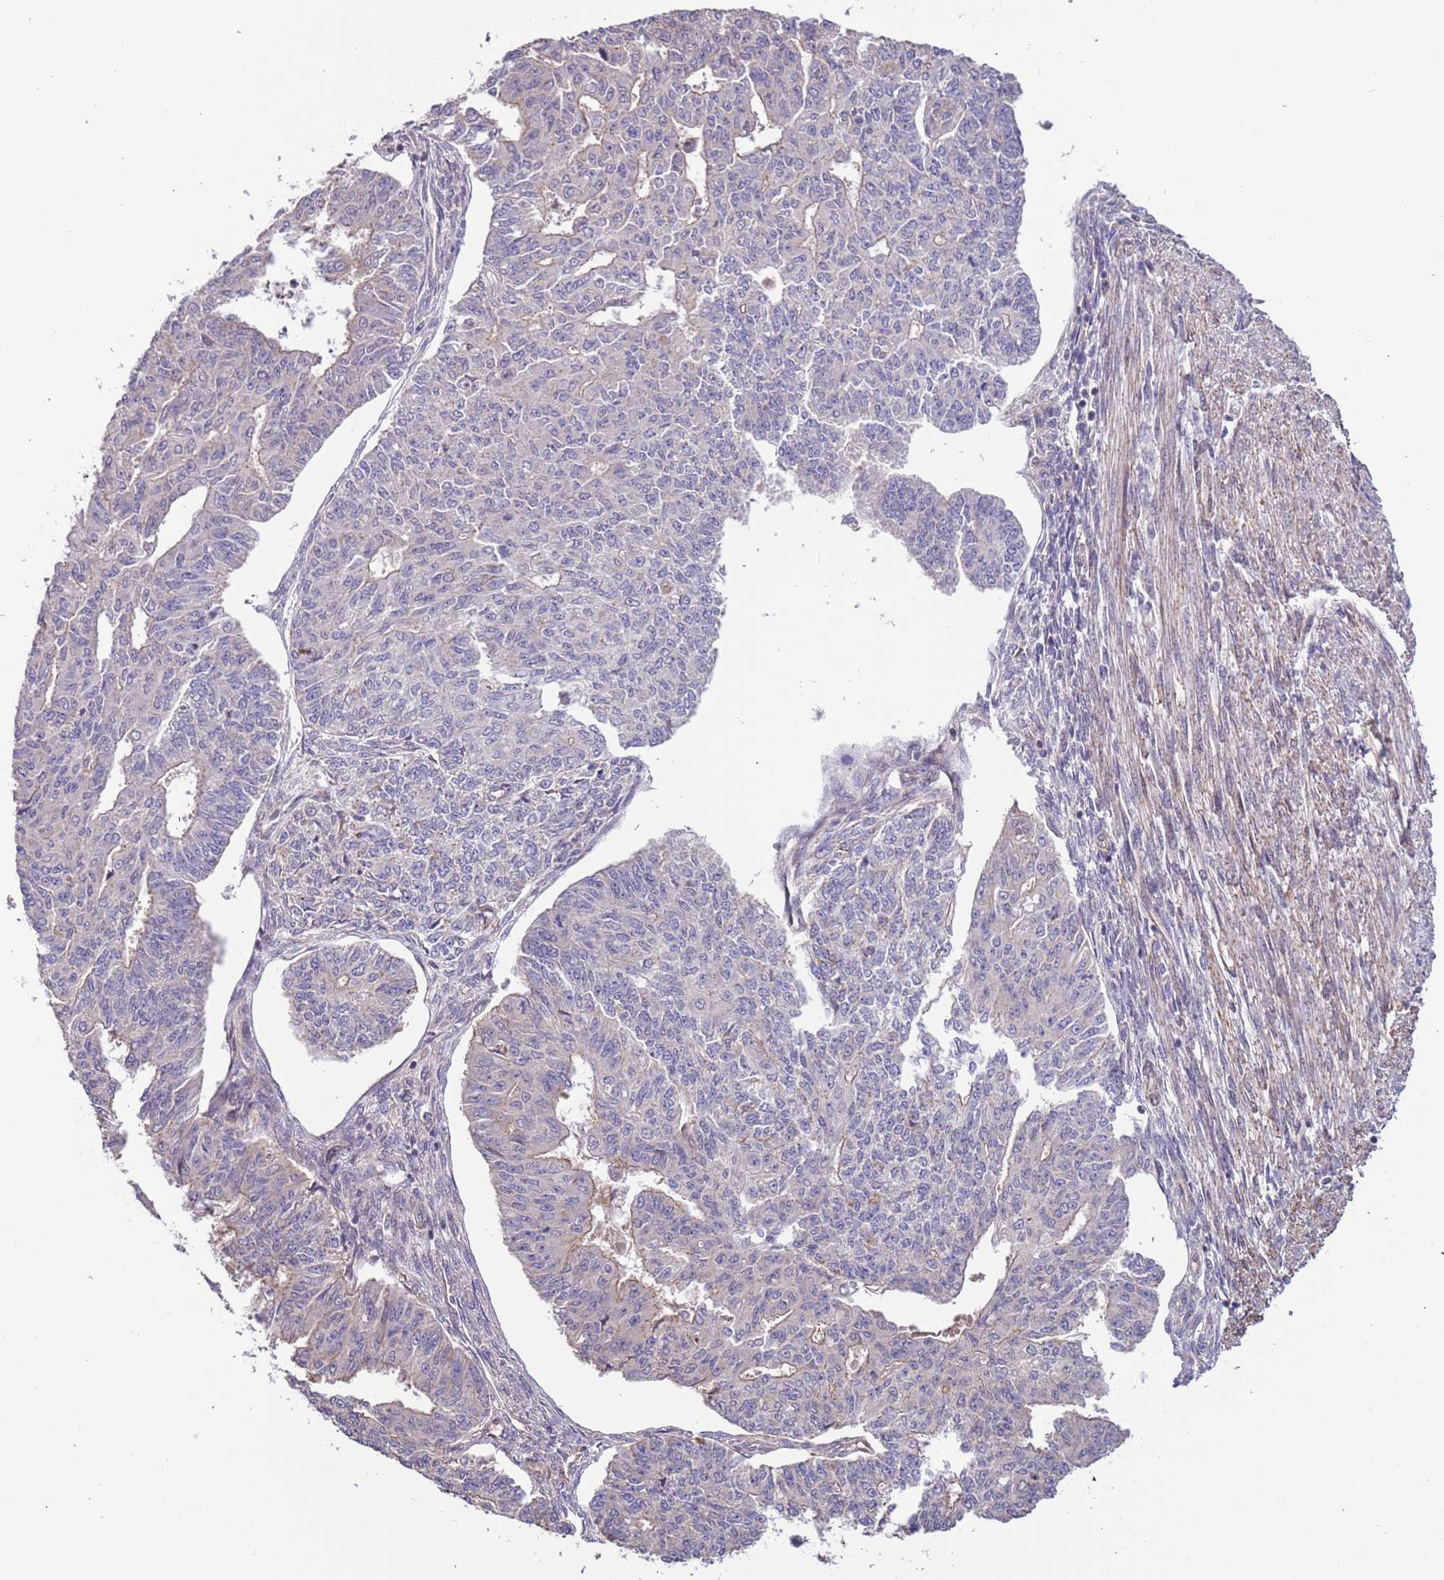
{"staining": {"intensity": "negative", "quantity": "none", "location": "none"}, "tissue": "endometrial cancer", "cell_type": "Tumor cells", "image_type": "cancer", "snomed": [{"axis": "morphology", "description": "Adenocarcinoma, NOS"}, {"axis": "topography", "description": "Endometrium"}], "caption": "This is an IHC image of human endometrial cancer. There is no positivity in tumor cells.", "gene": "LAMB4", "patient": {"sex": "female", "age": 32}}